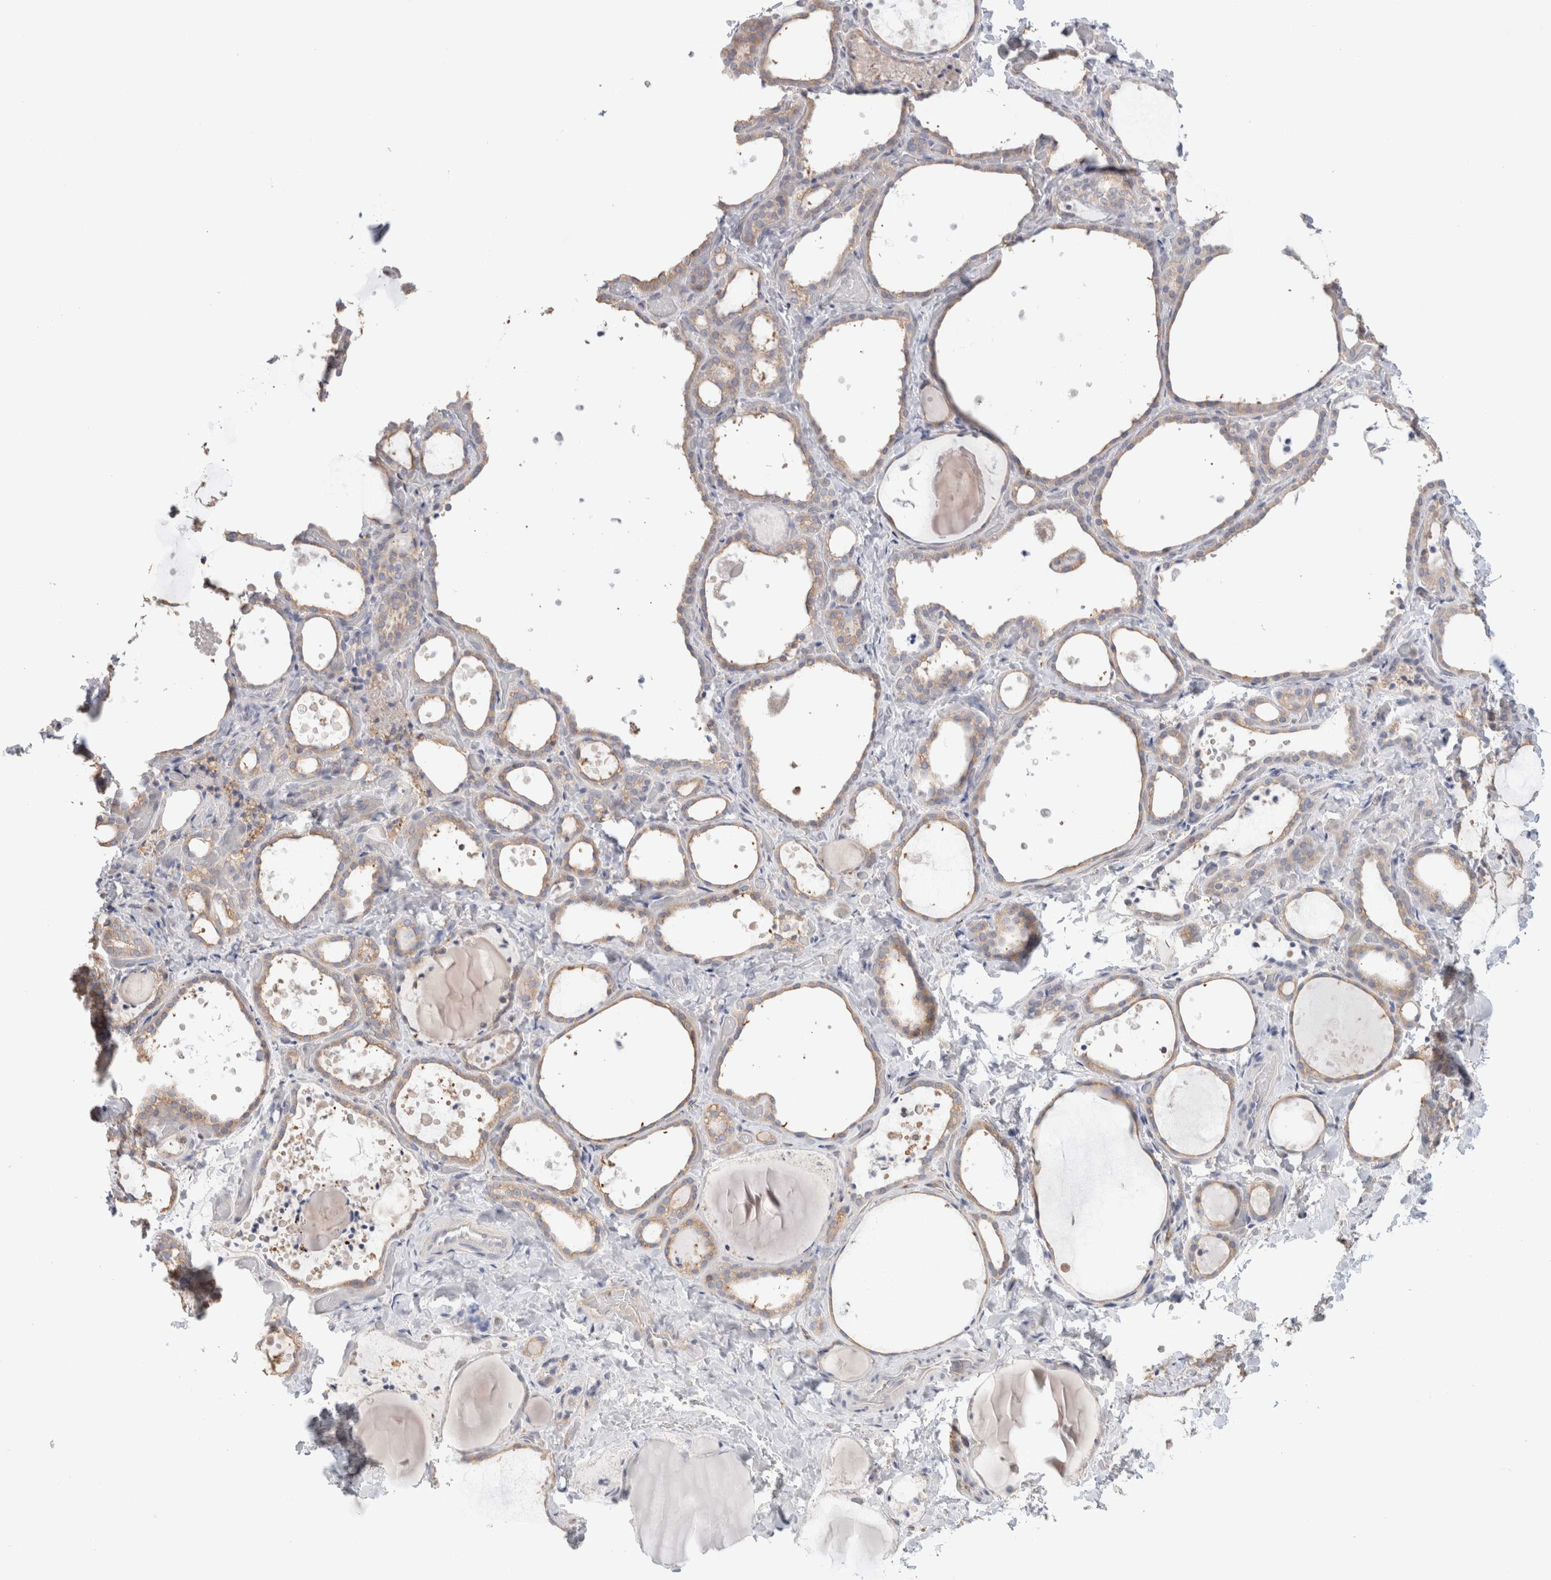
{"staining": {"intensity": "weak", "quantity": ">75%", "location": "cytoplasmic/membranous"}, "tissue": "thyroid gland", "cell_type": "Glandular cells", "image_type": "normal", "snomed": [{"axis": "morphology", "description": "Normal tissue, NOS"}, {"axis": "topography", "description": "Thyroid gland"}], "caption": "High-magnification brightfield microscopy of normal thyroid gland stained with DAB (brown) and counterstained with hematoxylin (blue). glandular cells exhibit weak cytoplasmic/membranous expression is identified in about>75% of cells. The protein of interest is stained brown, and the nuclei are stained in blue (DAB IHC with brightfield microscopy, high magnification).", "gene": "CAPN2", "patient": {"sex": "female", "age": 44}}